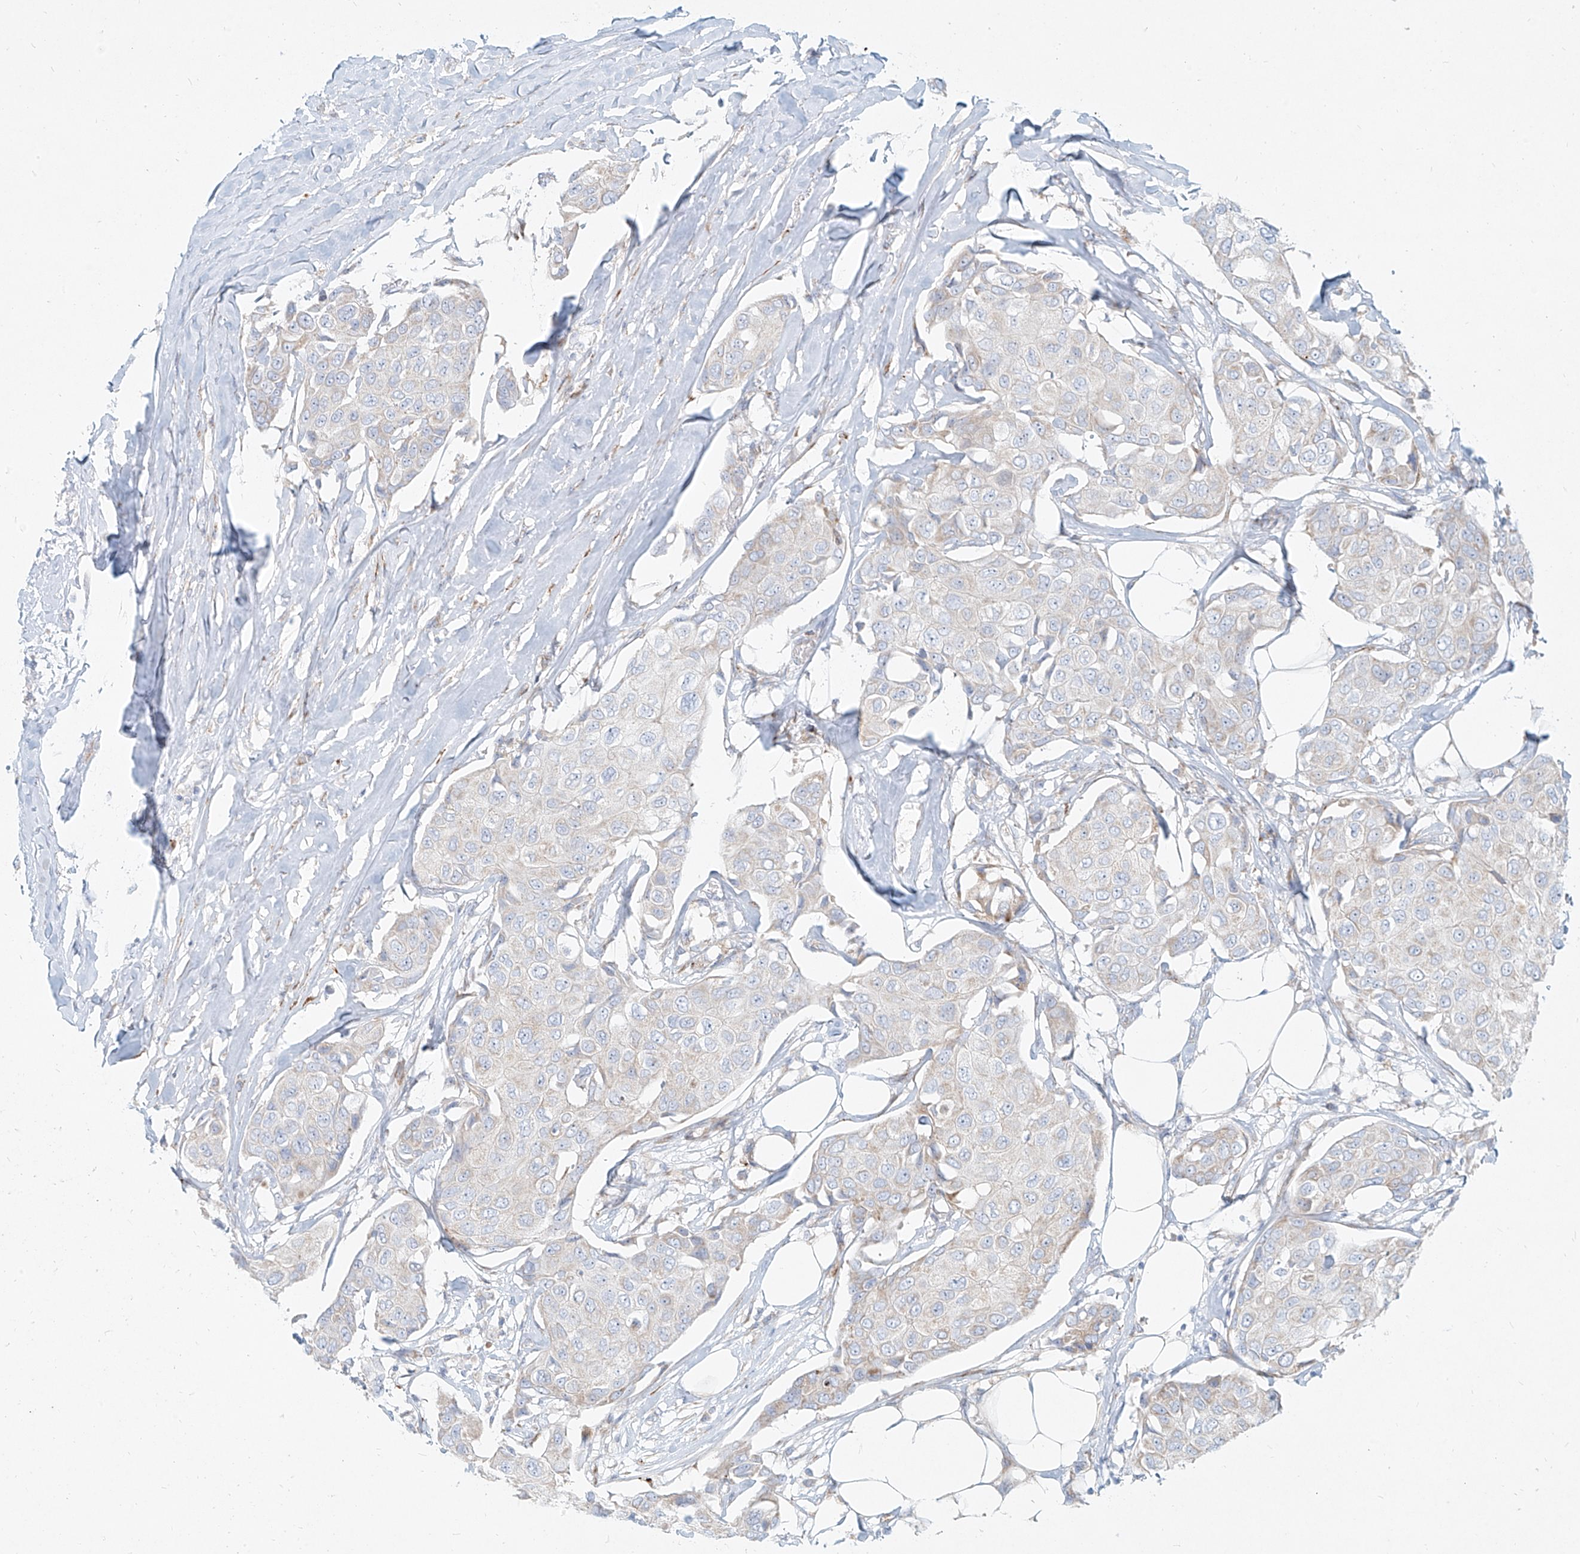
{"staining": {"intensity": "negative", "quantity": "none", "location": "none"}, "tissue": "breast cancer", "cell_type": "Tumor cells", "image_type": "cancer", "snomed": [{"axis": "morphology", "description": "Duct carcinoma"}, {"axis": "topography", "description": "Breast"}], "caption": "The IHC photomicrograph has no significant positivity in tumor cells of breast cancer tissue.", "gene": "MTX2", "patient": {"sex": "female", "age": 80}}